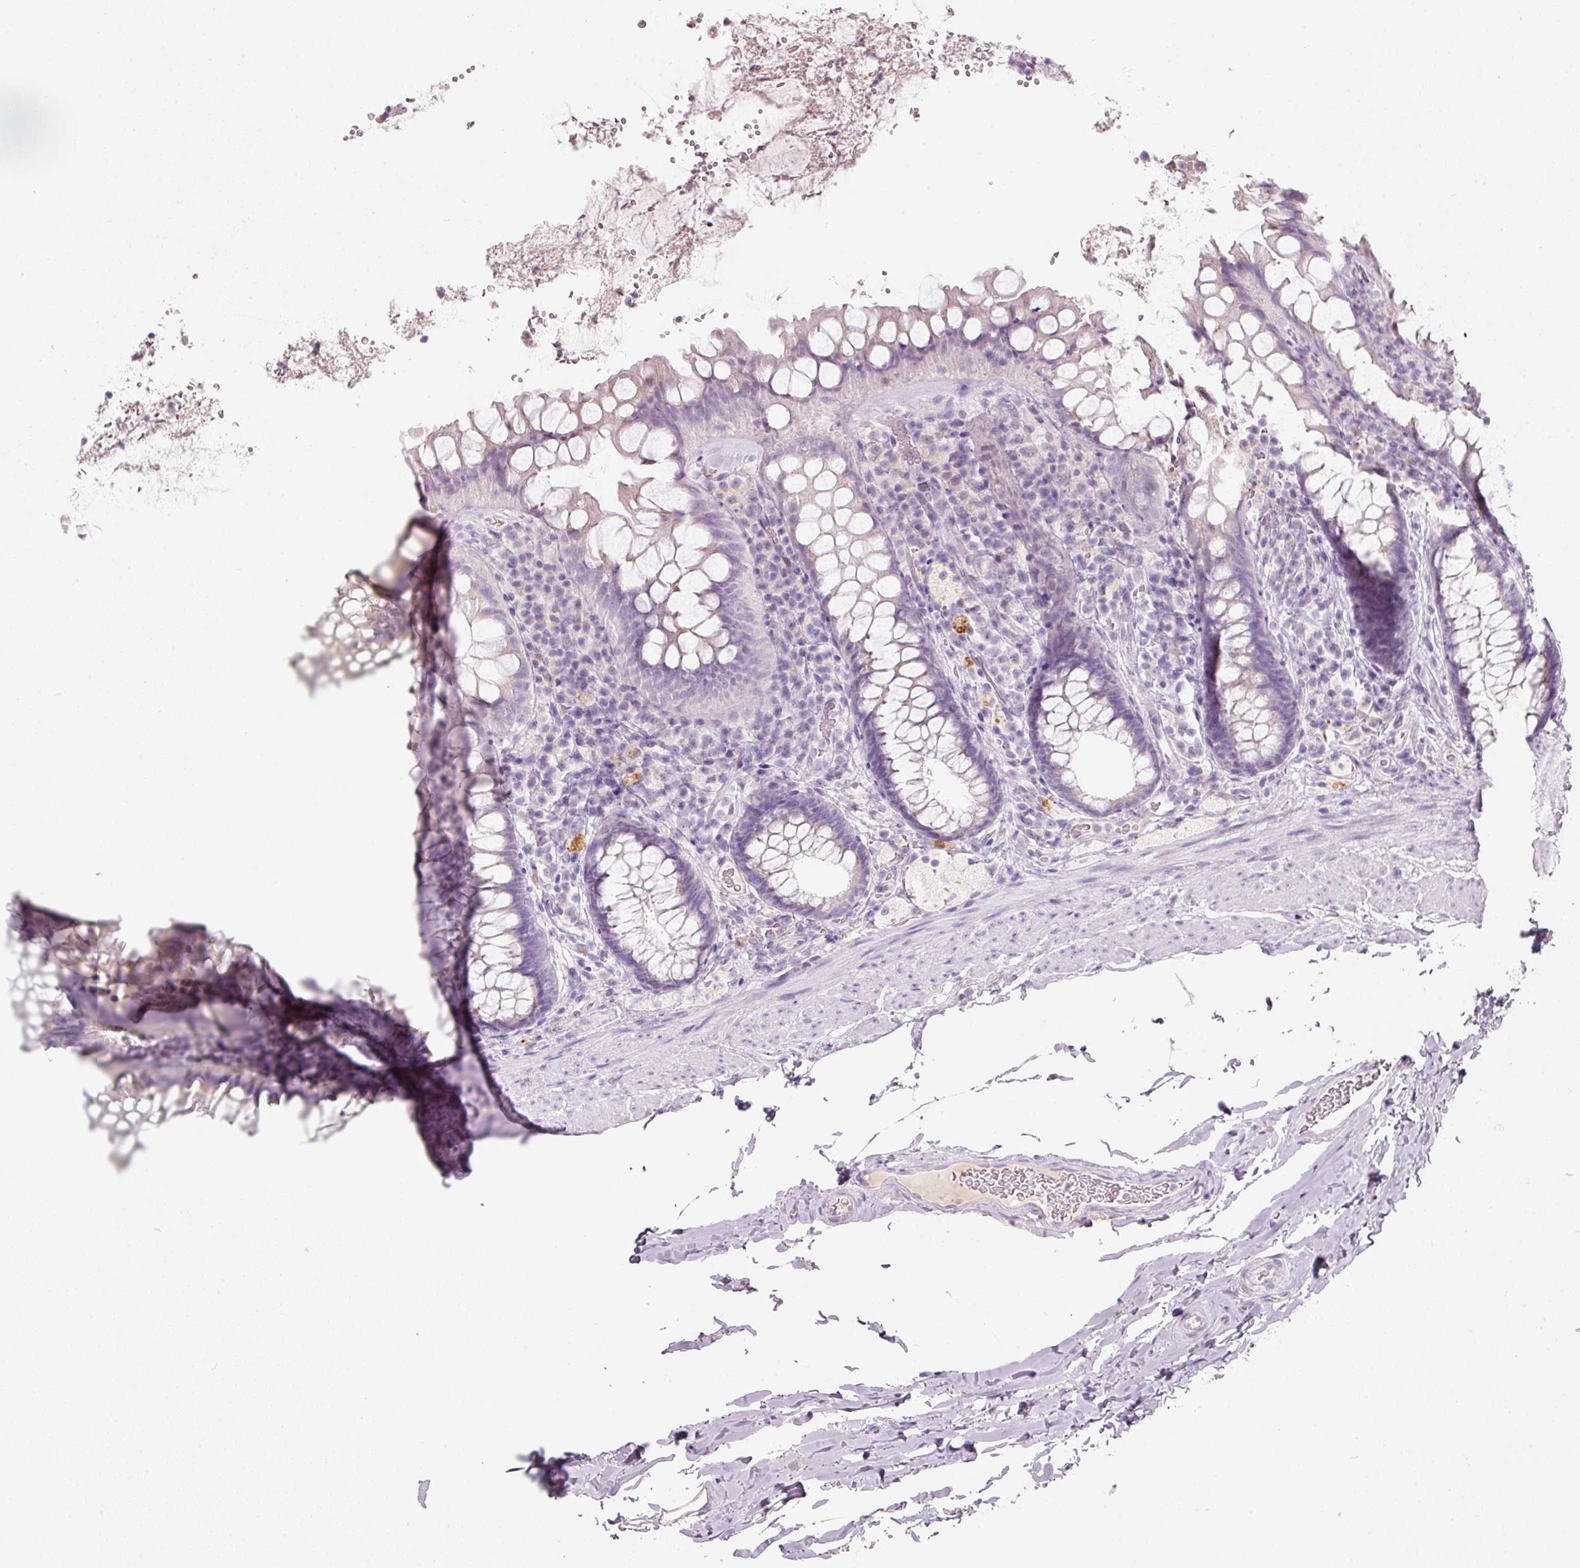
{"staining": {"intensity": "negative", "quantity": "none", "location": "none"}, "tissue": "rectum", "cell_type": "Glandular cells", "image_type": "normal", "snomed": [{"axis": "morphology", "description": "Normal tissue, NOS"}, {"axis": "topography", "description": "Rectum"}], "caption": "IHC micrograph of benign rectum stained for a protein (brown), which demonstrates no staining in glandular cells.", "gene": "ENSG00000206549", "patient": {"sex": "female", "age": 69}}